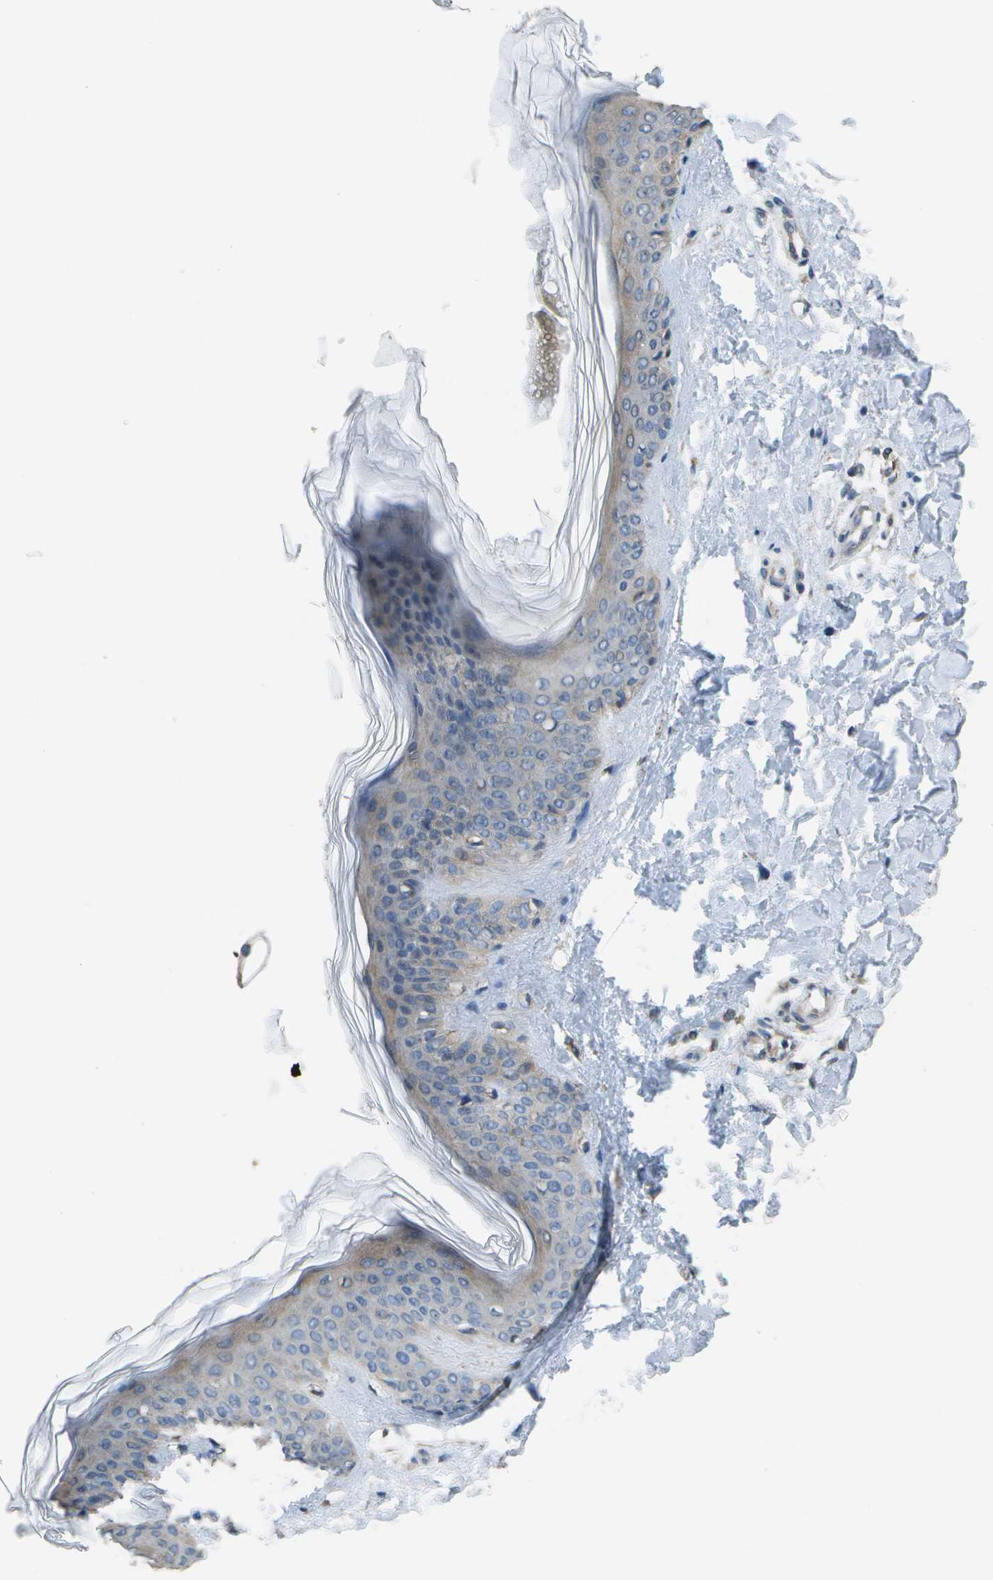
{"staining": {"intensity": "negative", "quantity": "none", "location": "none"}, "tissue": "skin", "cell_type": "Fibroblasts", "image_type": "normal", "snomed": [{"axis": "morphology", "description": "Normal tissue, NOS"}, {"axis": "topography", "description": "Skin"}], "caption": "This is an immunohistochemistry histopathology image of benign skin. There is no positivity in fibroblasts.", "gene": "CLNS1A", "patient": {"sex": "female", "age": 41}}